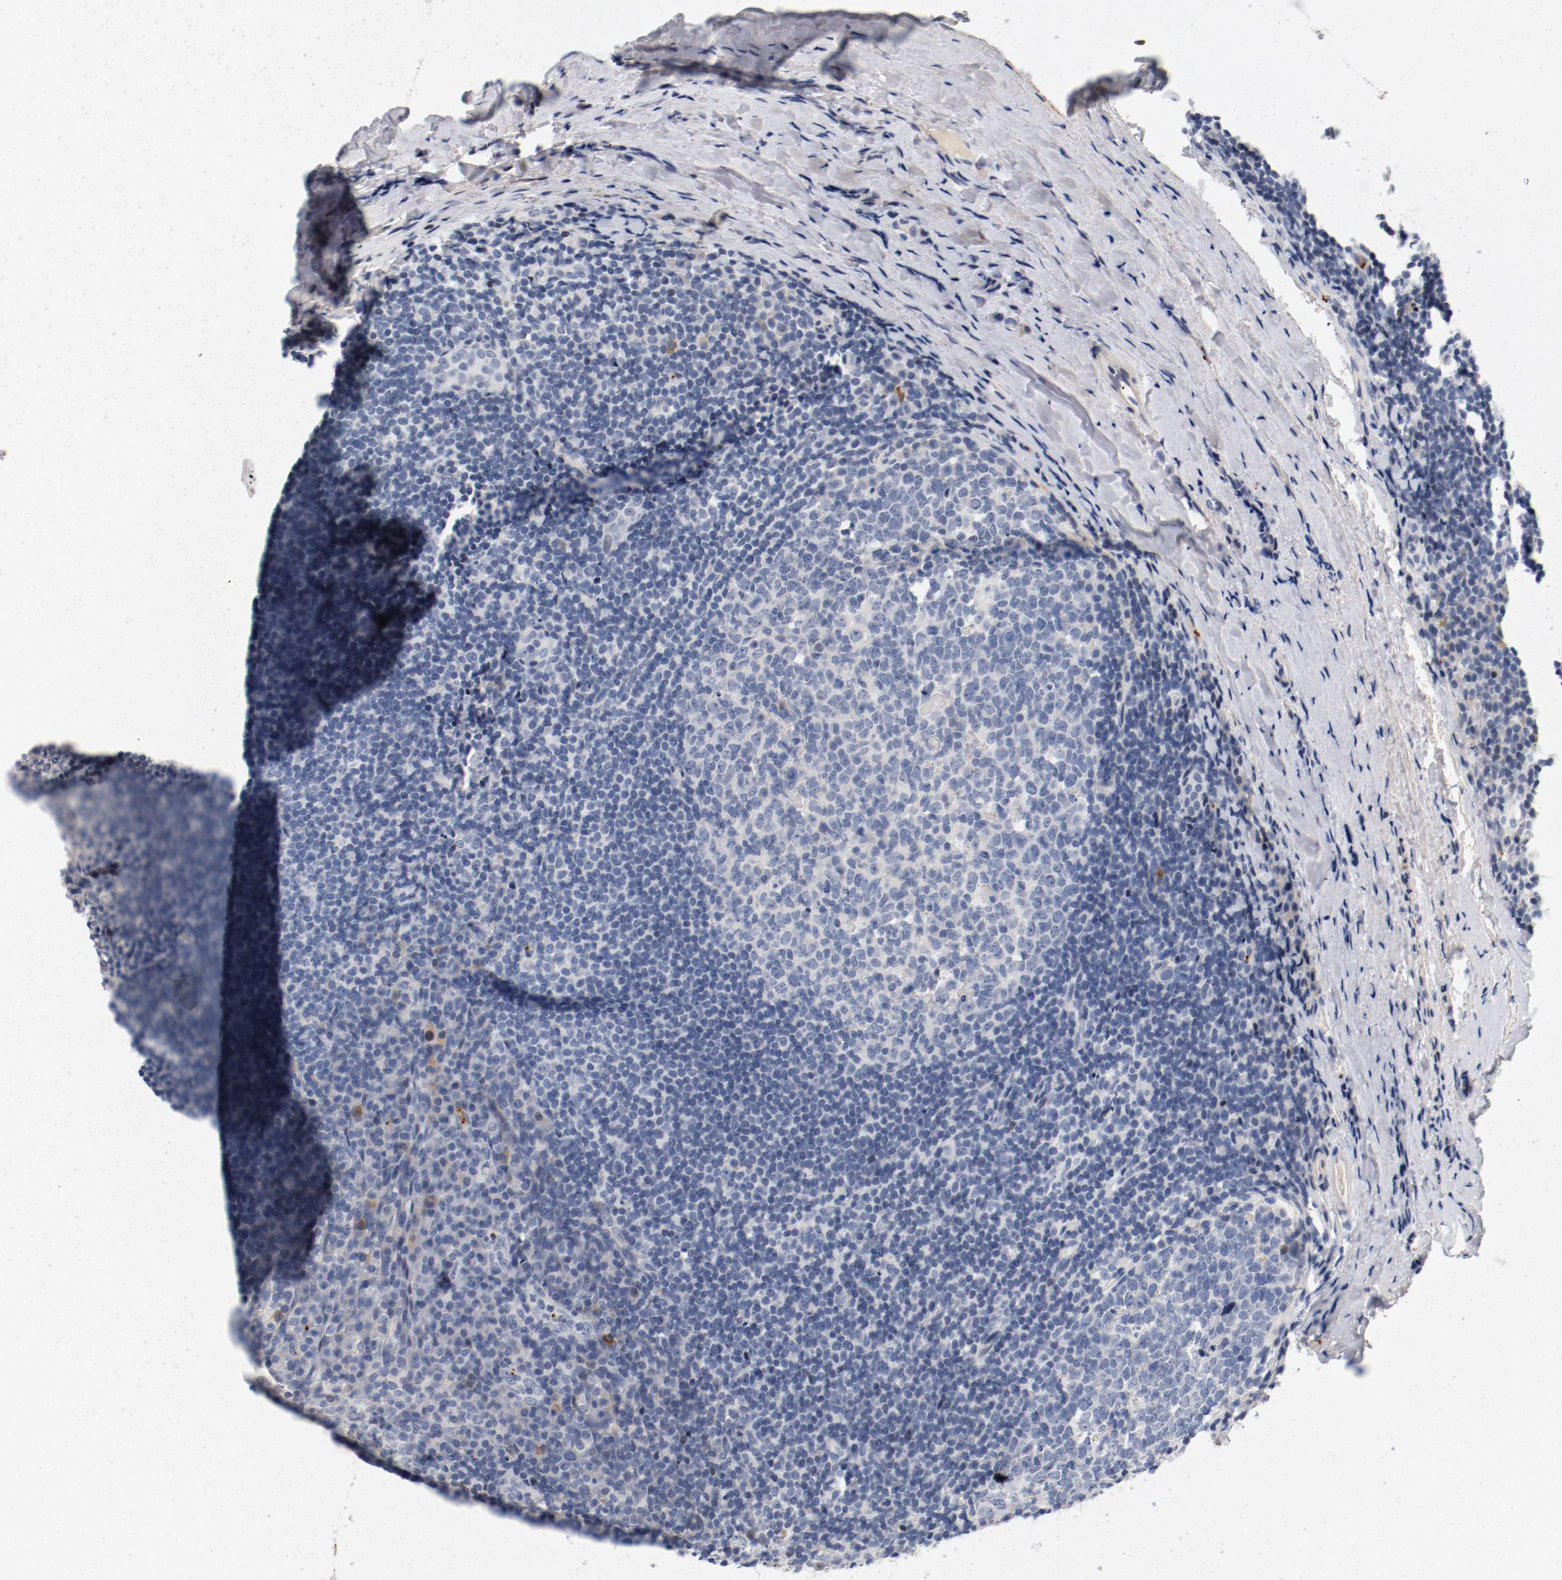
{"staining": {"intensity": "negative", "quantity": "none", "location": "none"}, "tissue": "tonsil", "cell_type": "Germinal center cells", "image_type": "normal", "snomed": [{"axis": "morphology", "description": "Normal tissue, NOS"}, {"axis": "topography", "description": "Tonsil"}], "caption": "Immunohistochemistry (IHC) of normal human tonsil shows no expression in germinal center cells.", "gene": "PIM1", "patient": {"sex": "male", "age": 31}}